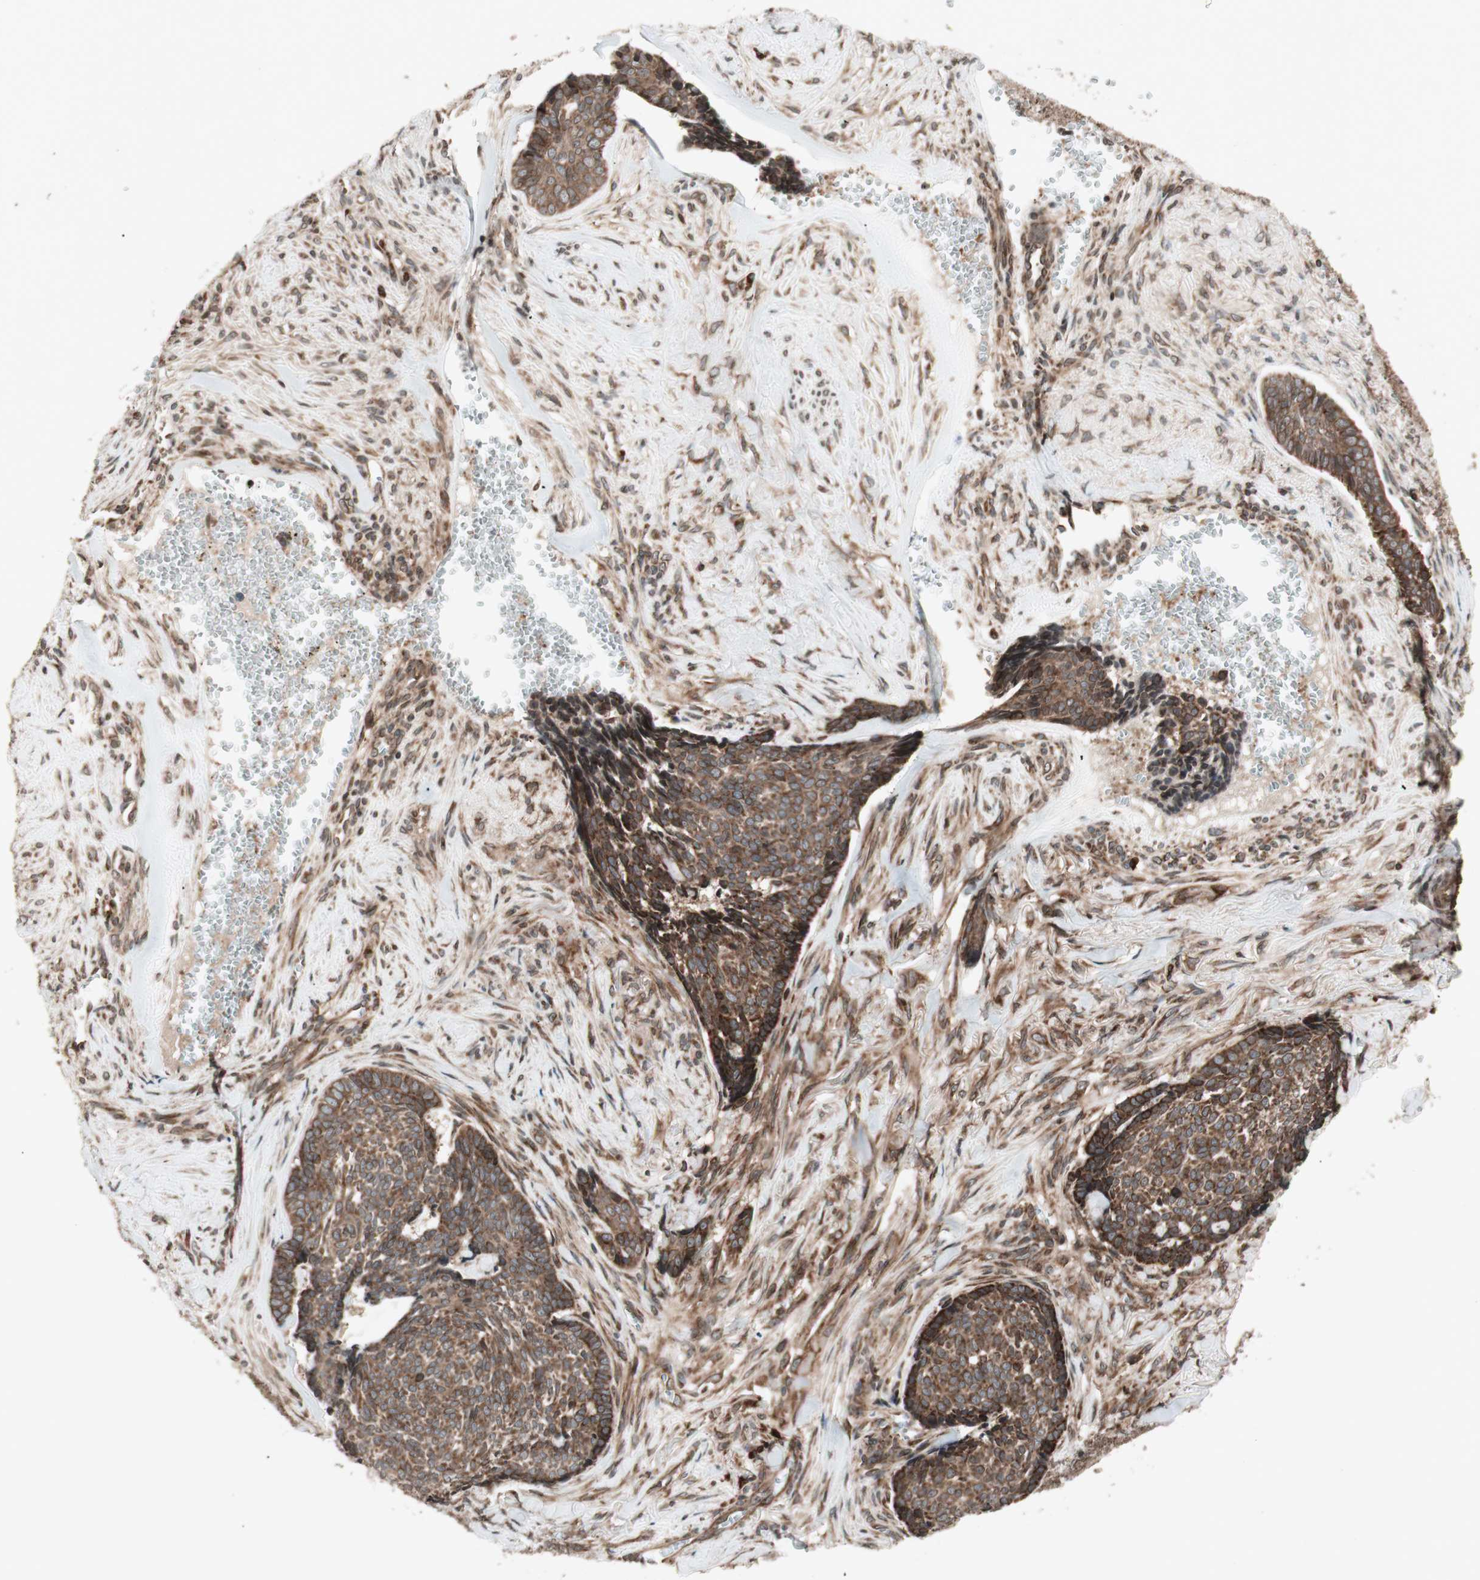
{"staining": {"intensity": "strong", "quantity": ">75%", "location": "cytoplasmic/membranous"}, "tissue": "skin cancer", "cell_type": "Tumor cells", "image_type": "cancer", "snomed": [{"axis": "morphology", "description": "Basal cell carcinoma"}, {"axis": "topography", "description": "Skin"}], "caption": "Protein staining of skin cancer tissue displays strong cytoplasmic/membranous staining in approximately >75% of tumor cells.", "gene": "NUP62", "patient": {"sex": "male", "age": 84}}